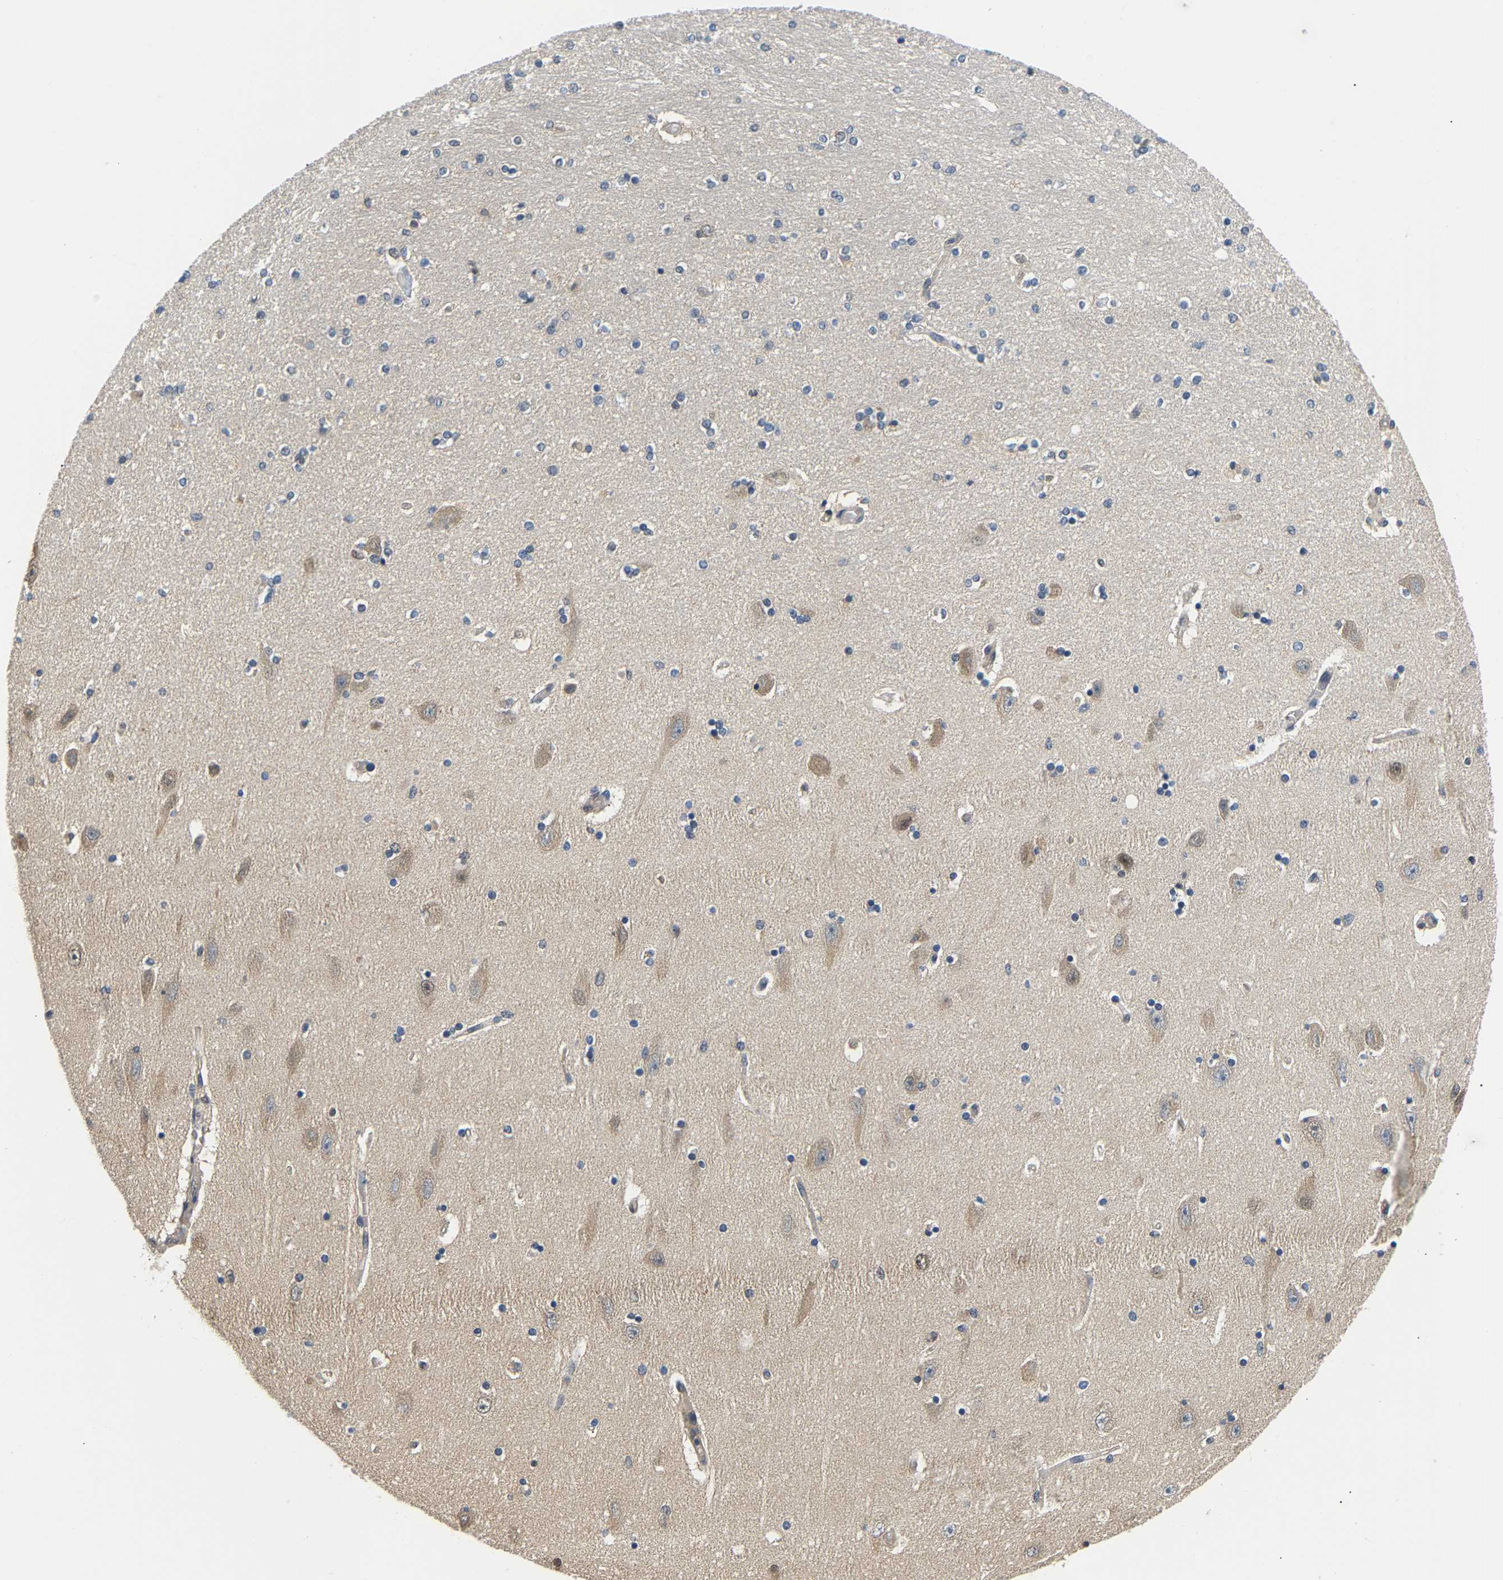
{"staining": {"intensity": "negative", "quantity": "none", "location": "none"}, "tissue": "hippocampus", "cell_type": "Glial cells", "image_type": "normal", "snomed": [{"axis": "morphology", "description": "Normal tissue, NOS"}, {"axis": "topography", "description": "Hippocampus"}], "caption": "Glial cells show no significant protein expression in benign hippocampus. (Immunohistochemistry (ihc), brightfield microscopy, high magnification).", "gene": "ARHGEF12", "patient": {"sex": "female", "age": 54}}